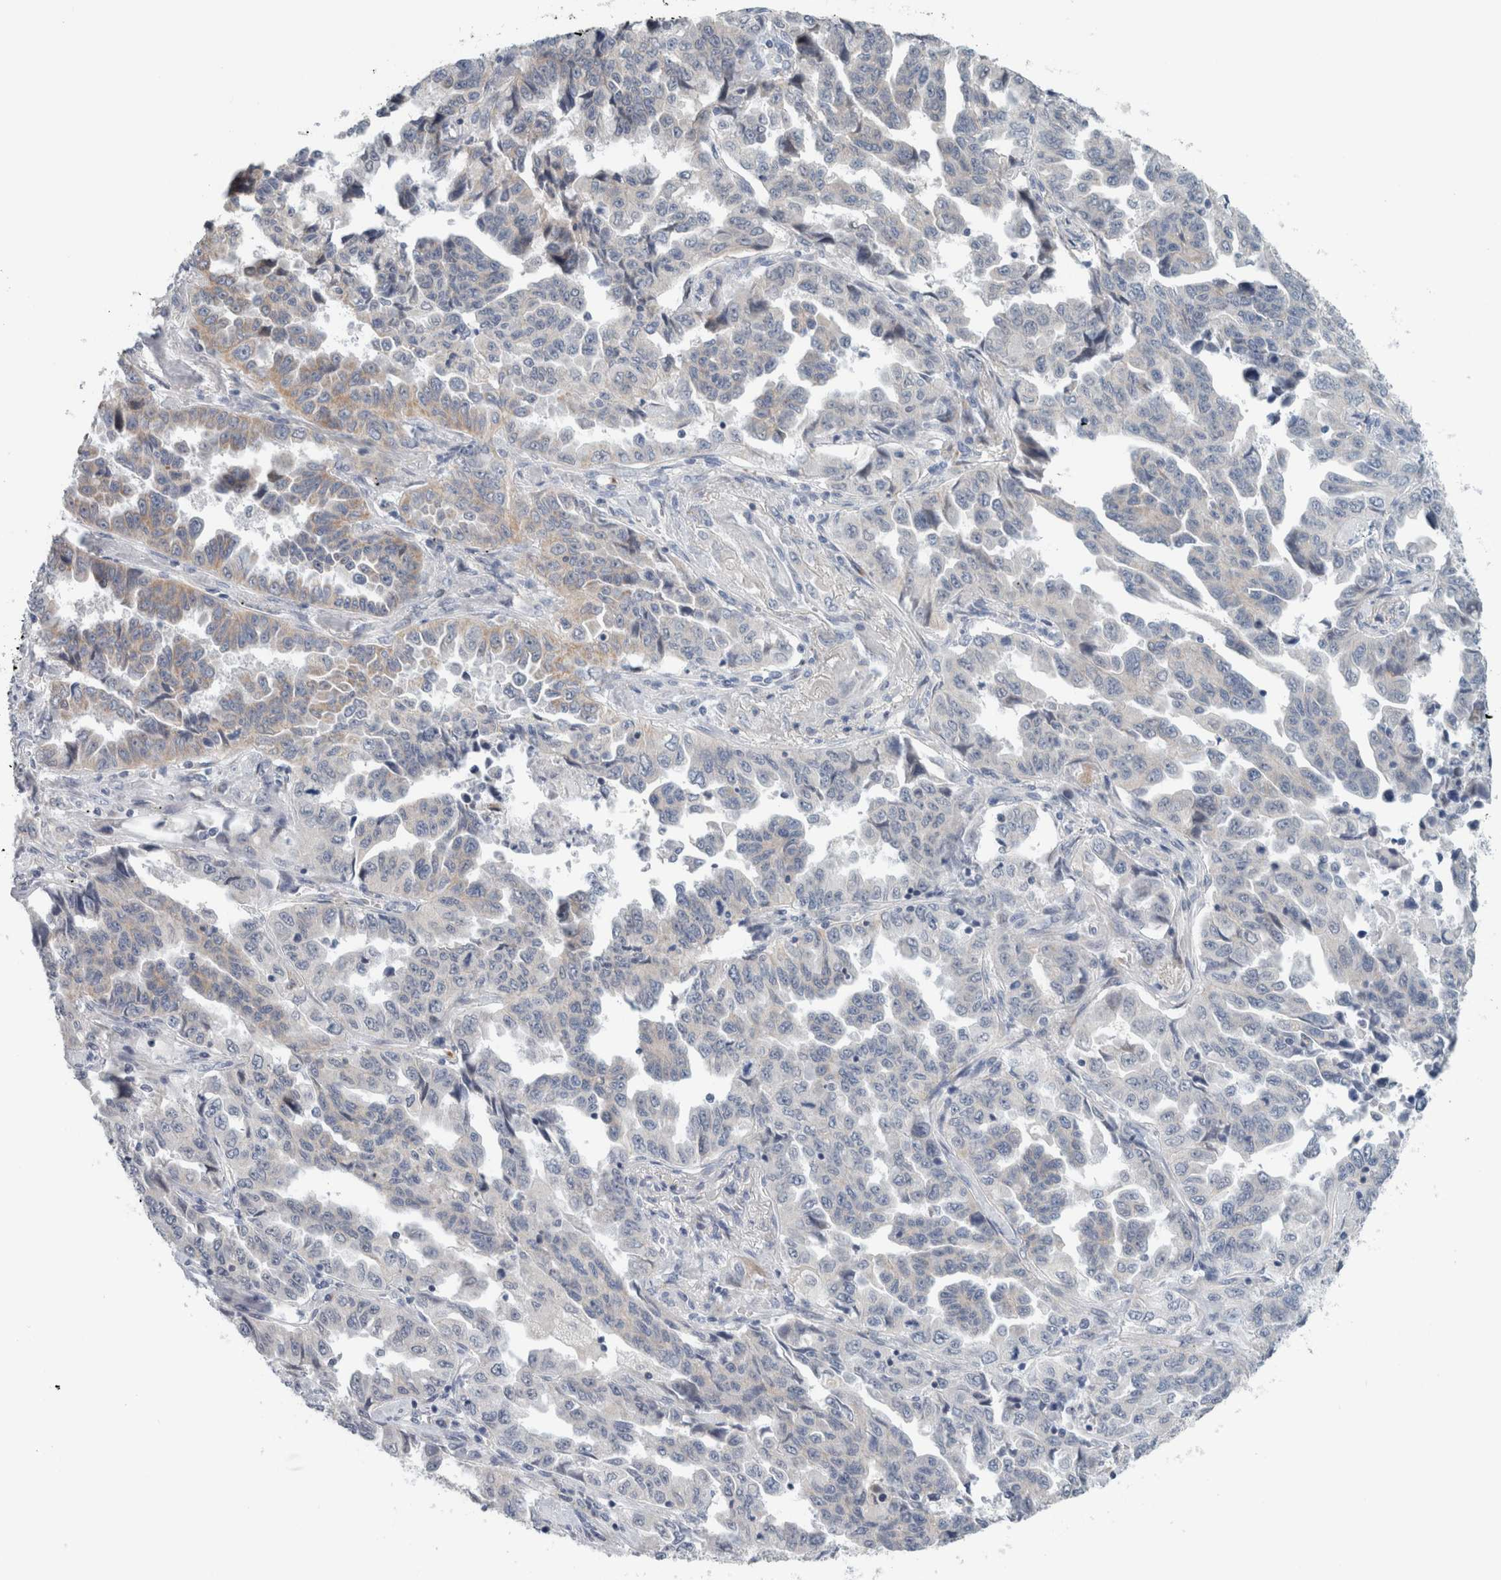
{"staining": {"intensity": "weak", "quantity": "<25%", "location": "cytoplasmic/membranous"}, "tissue": "lung cancer", "cell_type": "Tumor cells", "image_type": "cancer", "snomed": [{"axis": "morphology", "description": "Adenocarcinoma, NOS"}, {"axis": "topography", "description": "Lung"}], "caption": "Immunohistochemistry (IHC) of lung cancer (adenocarcinoma) demonstrates no staining in tumor cells.", "gene": "CRAT", "patient": {"sex": "female", "age": 51}}